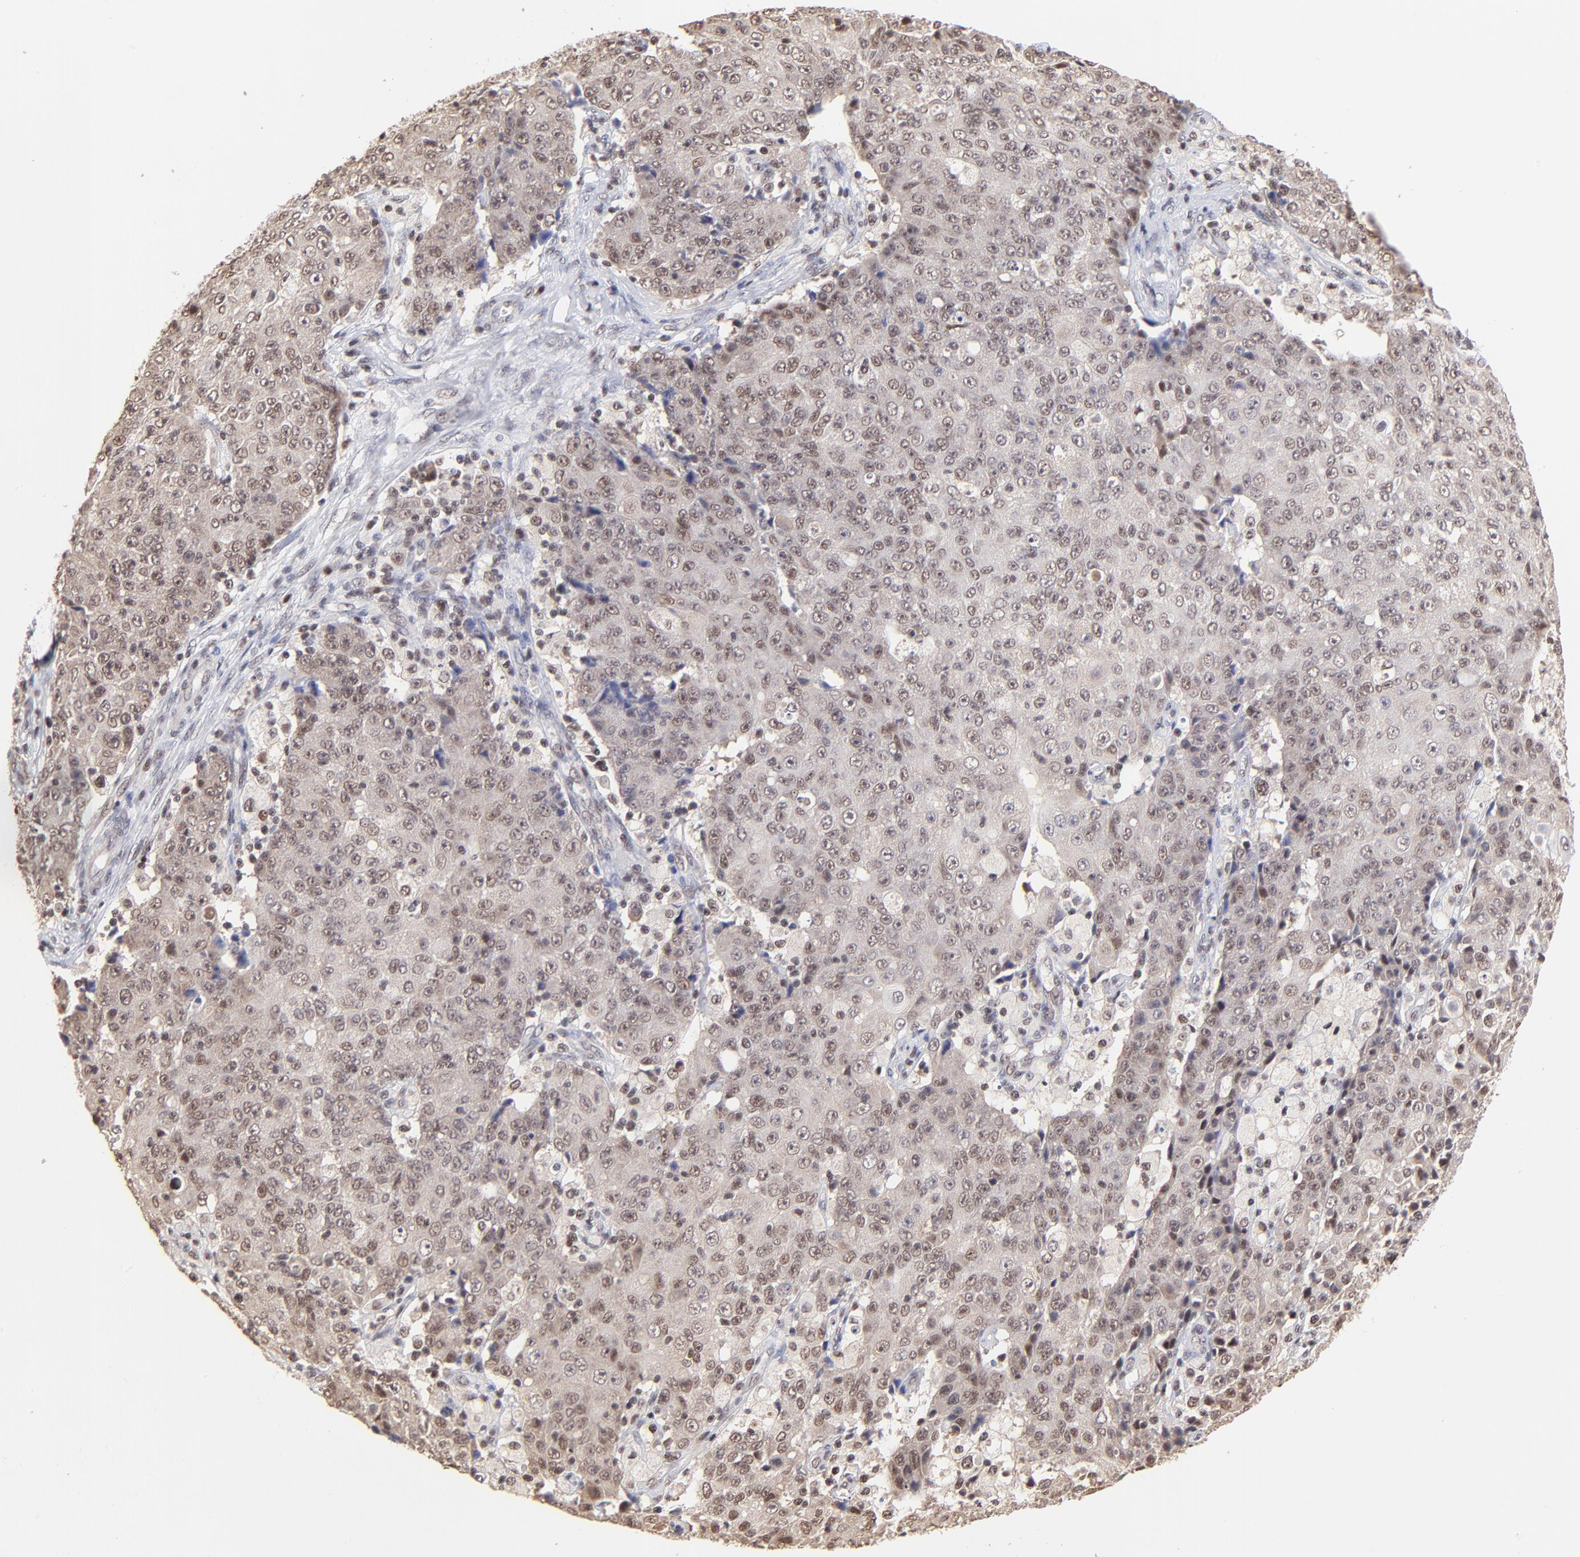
{"staining": {"intensity": "weak", "quantity": ">75%", "location": "cytoplasmic/membranous,nuclear"}, "tissue": "ovarian cancer", "cell_type": "Tumor cells", "image_type": "cancer", "snomed": [{"axis": "morphology", "description": "Carcinoma, endometroid"}, {"axis": "topography", "description": "Ovary"}], "caption": "Immunohistochemistry (IHC) histopathology image of neoplastic tissue: ovarian cancer (endometroid carcinoma) stained using IHC exhibits low levels of weak protein expression localized specifically in the cytoplasmic/membranous and nuclear of tumor cells, appearing as a cytoplasmic/membranous and nuclear brown color.", "gene": "DSN1", "patient": {"sex": "female", "age": 42}}